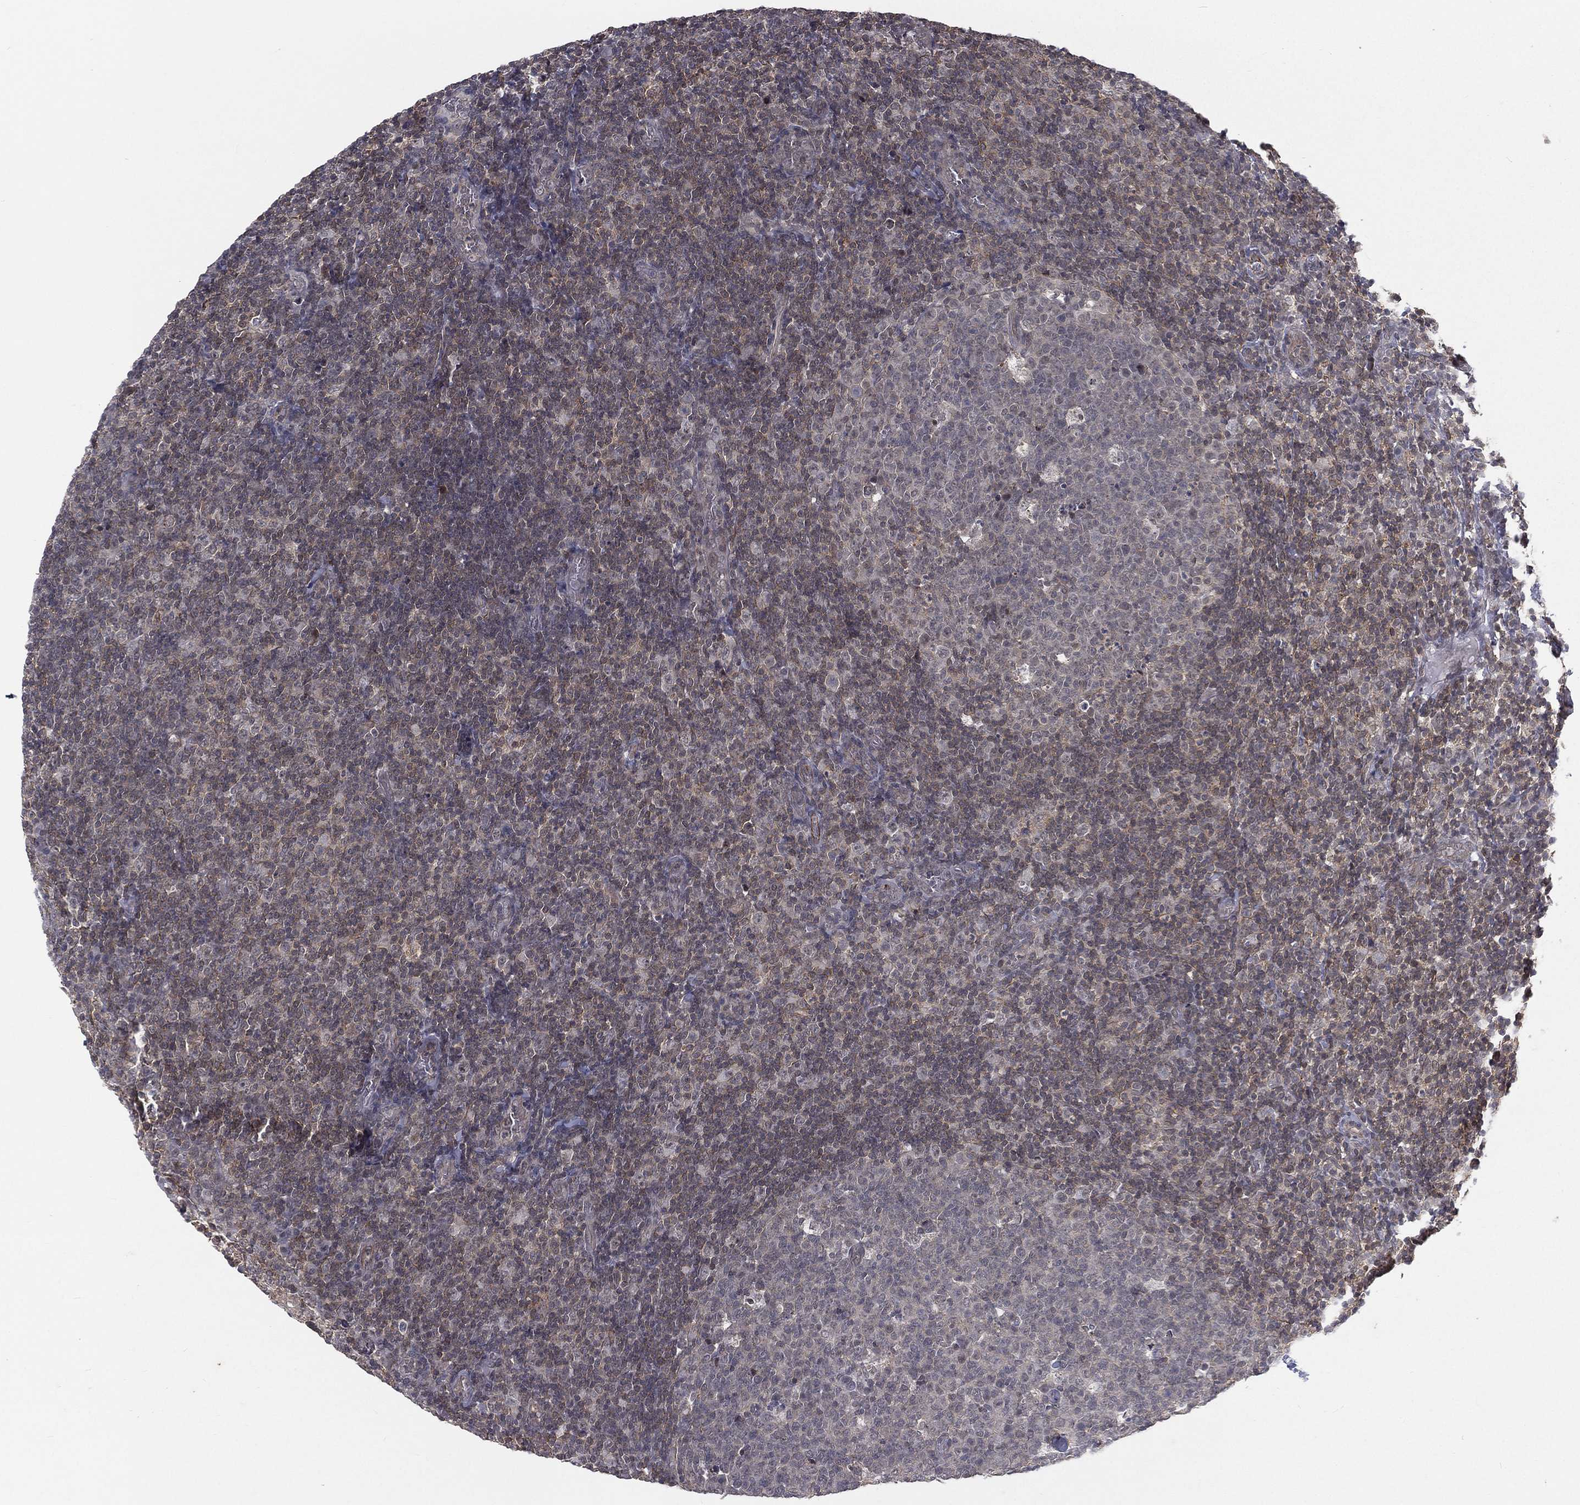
{"staining": {"intensity": "negative", "quantity": "none", "location": "none"}, "tissue": "tonsil", "cell_type": "Germinal center cells", "image_type": "normal", "snomed": [{"axis": "morphology", "description": "Normal tissue, NOS"}, {"axis": "topography", "description": "Tonsil"}], "caption": "IHC image of unremarkable tonsil: tonsil stained with DAB demonstrates no significant protein positivity in germinal center cells.", "gene": "MORC2", "patient": {"sex": "female", "age": 5}}